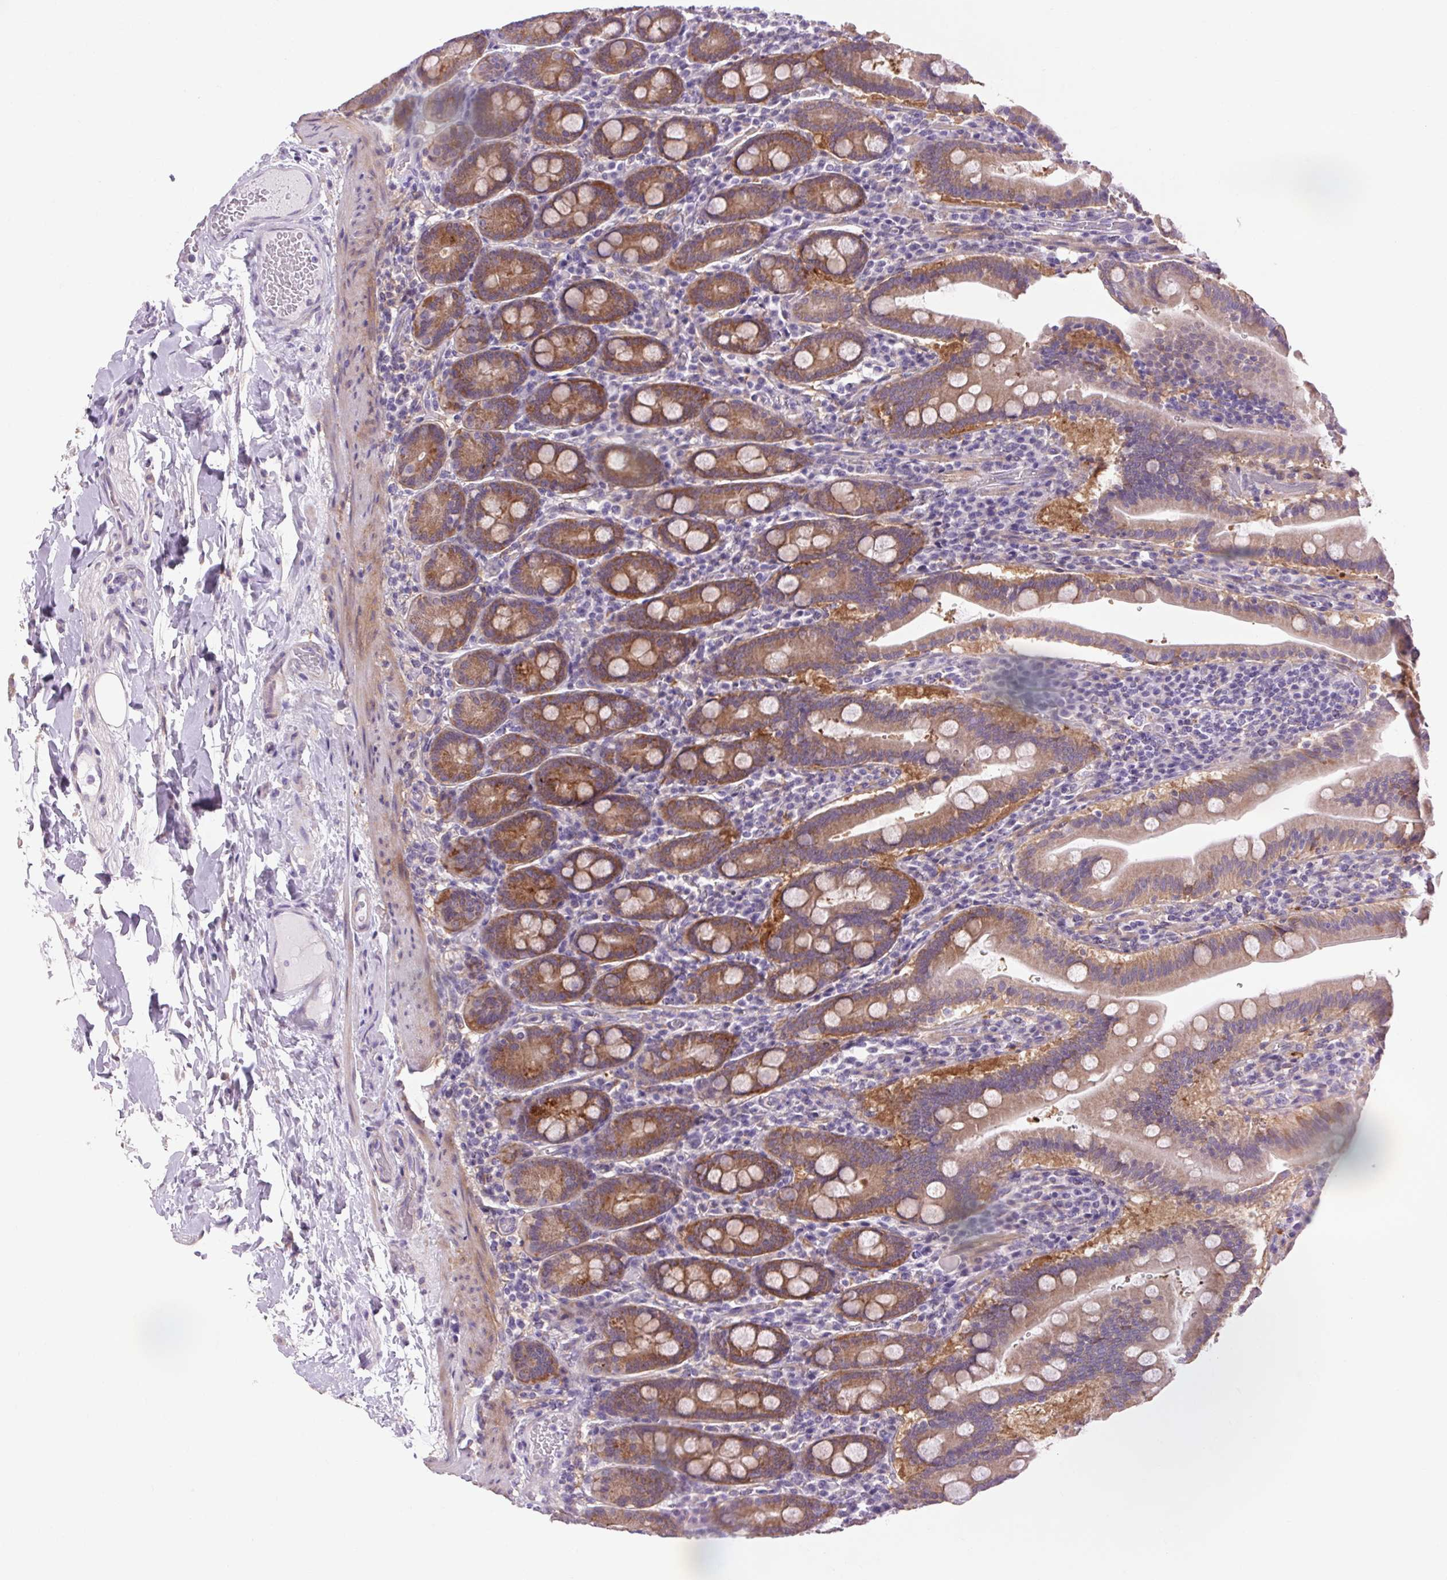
{"staining": {"intensity": "moderate", "quantity": ">75%", "location": "cytoplasmic/membranous"}, "tissue": "small intestine", "cell_type": "Glandular cells", "image_type": "normal", "snomed": [{"axis": "morphology", "description": "Normal tissue, NOS"}, {"axis": "topography", "description": "Small intestine"}], "caption": "About >75% of glandular cells in normal small intestine show moderate cytoplasmic/membranous protein positivity as visualized by brown immunohistochemical staining.", "gene": "SOWAHC", "patient": {"sex": "male", "age": 26}}